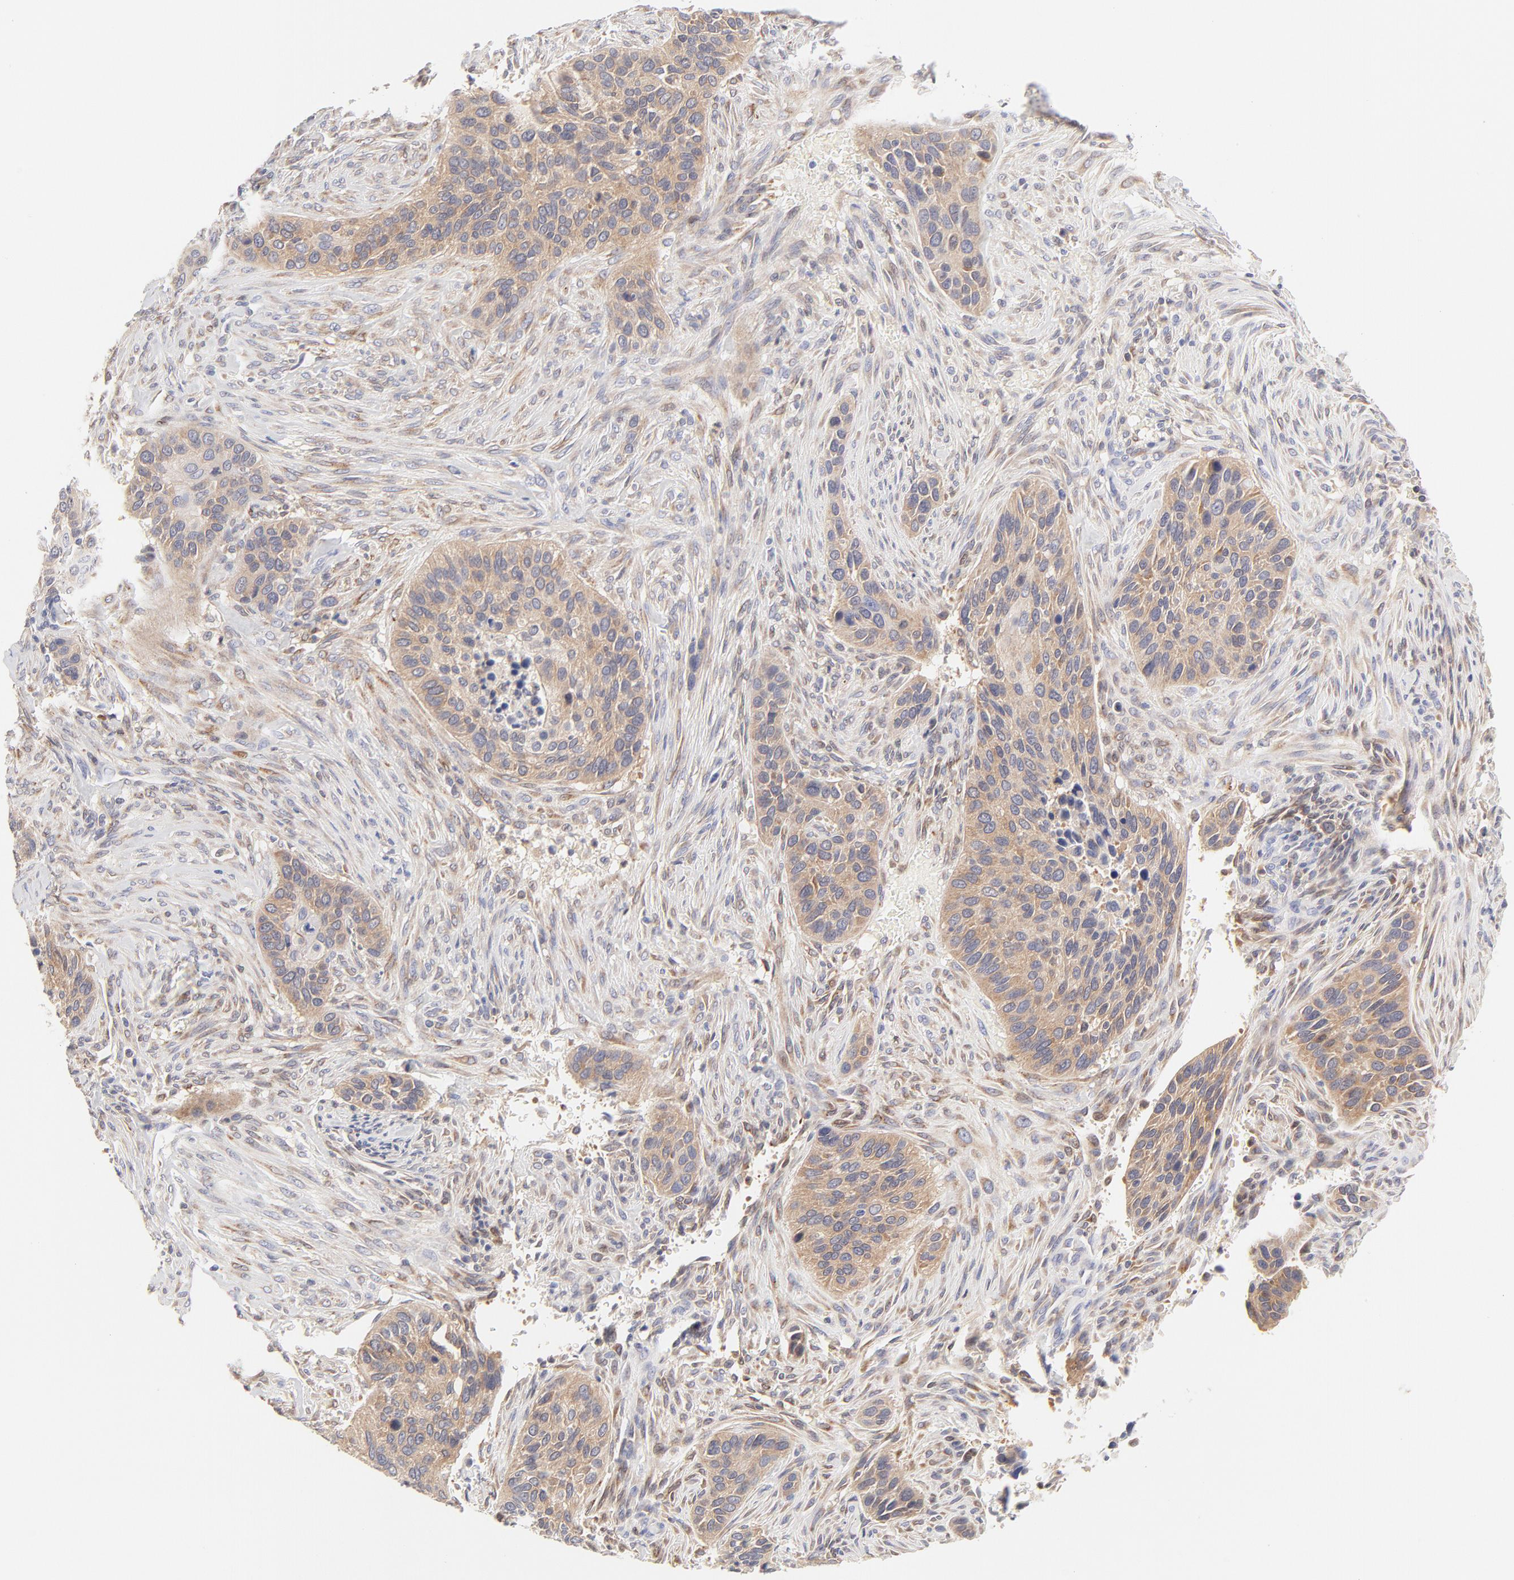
{"staining": {"intensity": "moderate", "quantity": ">75%", "location": "cytoplasmic/membranous"}, "tissue": "cervical cancer", "cell_type": "Tumor cells", "image_type": "cancer", "snomed": [{"axis": "morphology", "description": "Adenocarcinoma, NOS"}, {"axis": "topography", "description": "Cervix"}], "caption": "Cervical cancer stained with a brown dye demonstrates moderate cytoplasmic/membranous positive positivity in approximately >75% of tumor cells.", "gene": "RPS6KA1", "patient": {"sex": "female", "age": 29}}